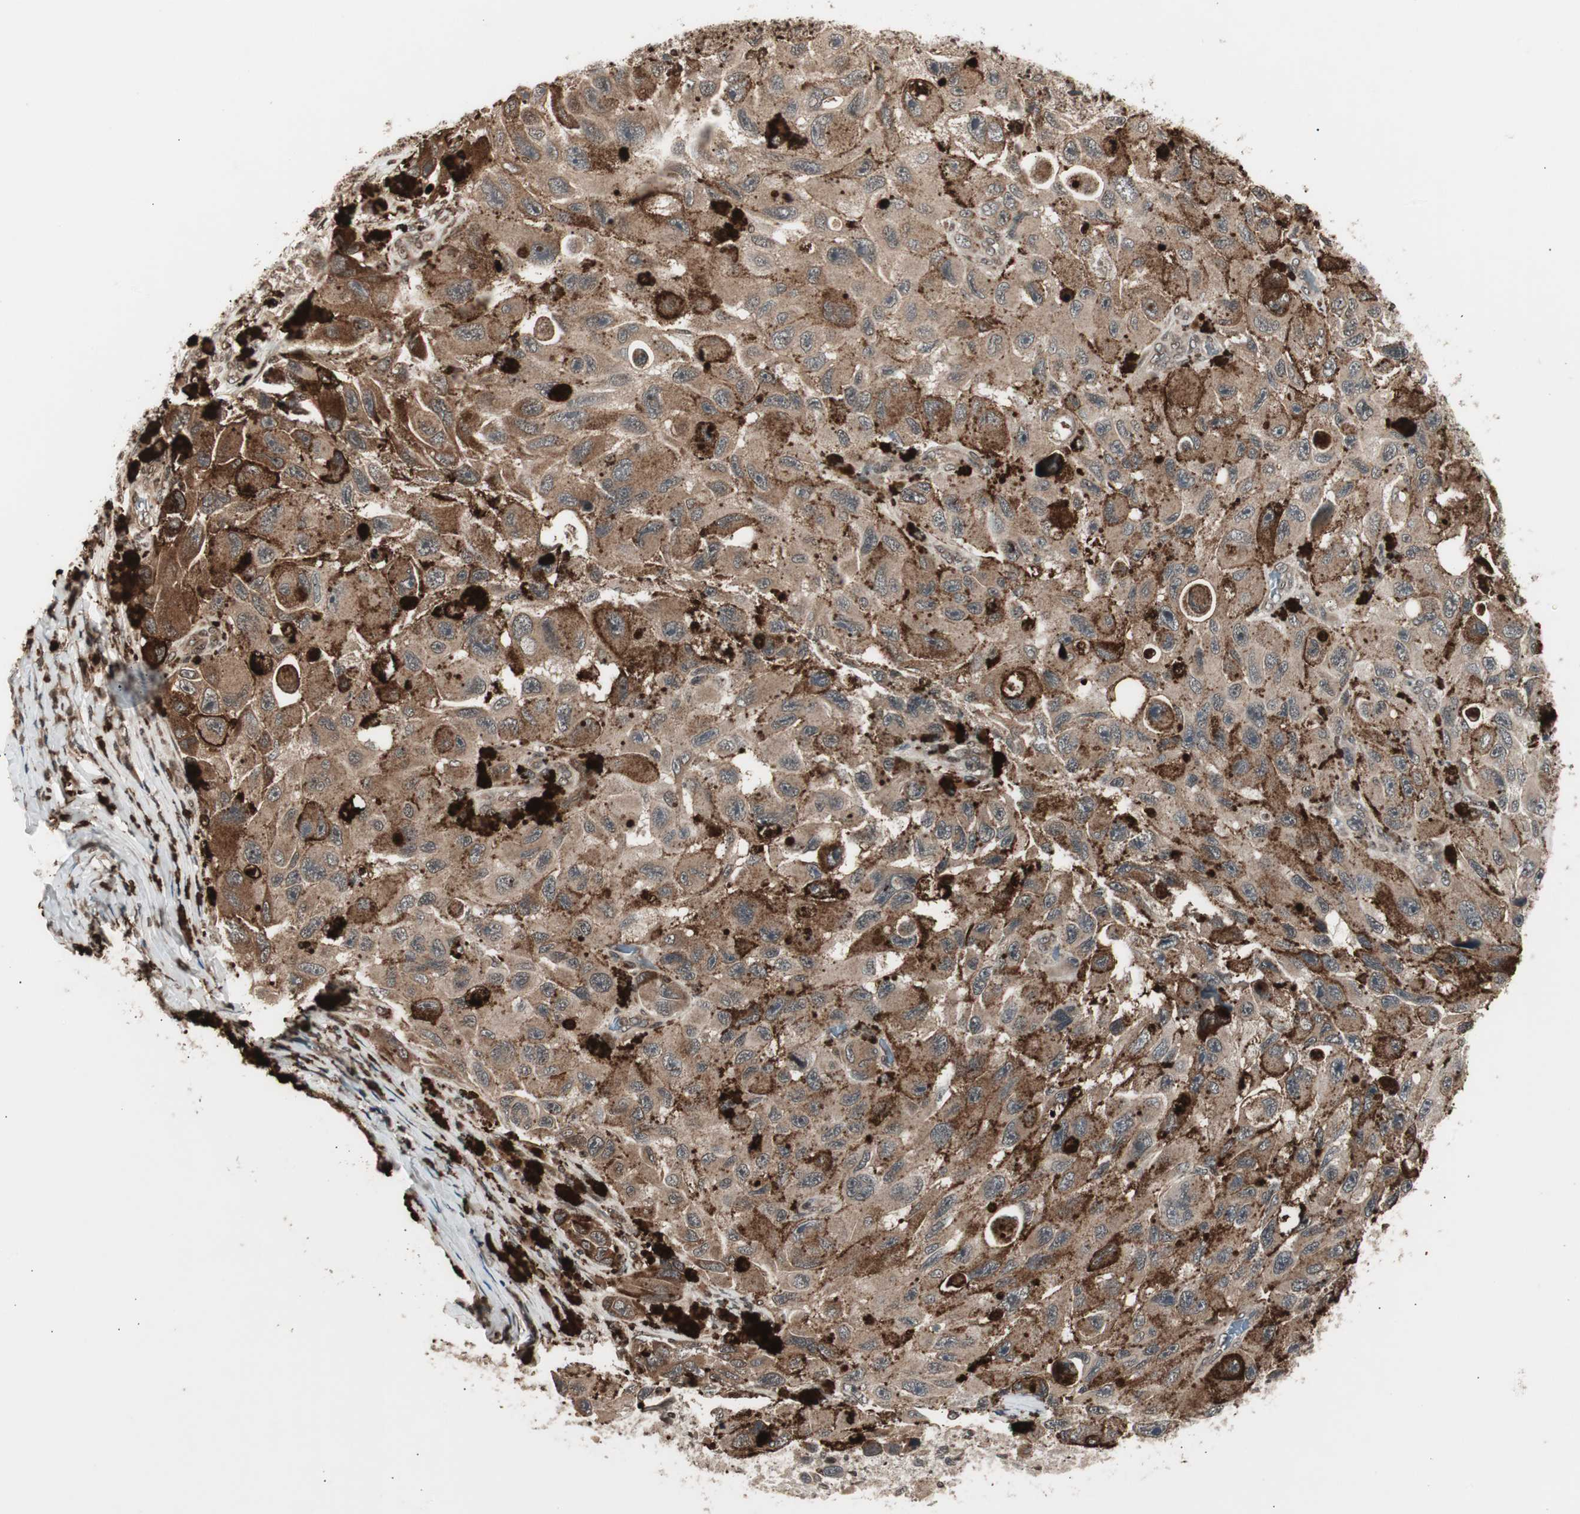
{"staining": {"intensity": "moderate", "quantity": ">75%", "location": "cytoplasmic/membranous"}, "tissue": "melanoma", "cell_type": "Tumor cells", "image_type": "cancer", "snomed": [{"axis": "morphology", "description": "Malignant melanoma, NOS"}, {"axis": "topography", "description": "Skin"}], "caption": "The image demonstrates staining of malignant melanoma, revealing moderate cytoplasmic/membranous protein positivity (brown color) within tumor cells.", "gene": "ZFC3H1", "patient": {"sex": "female", "age": 73}}